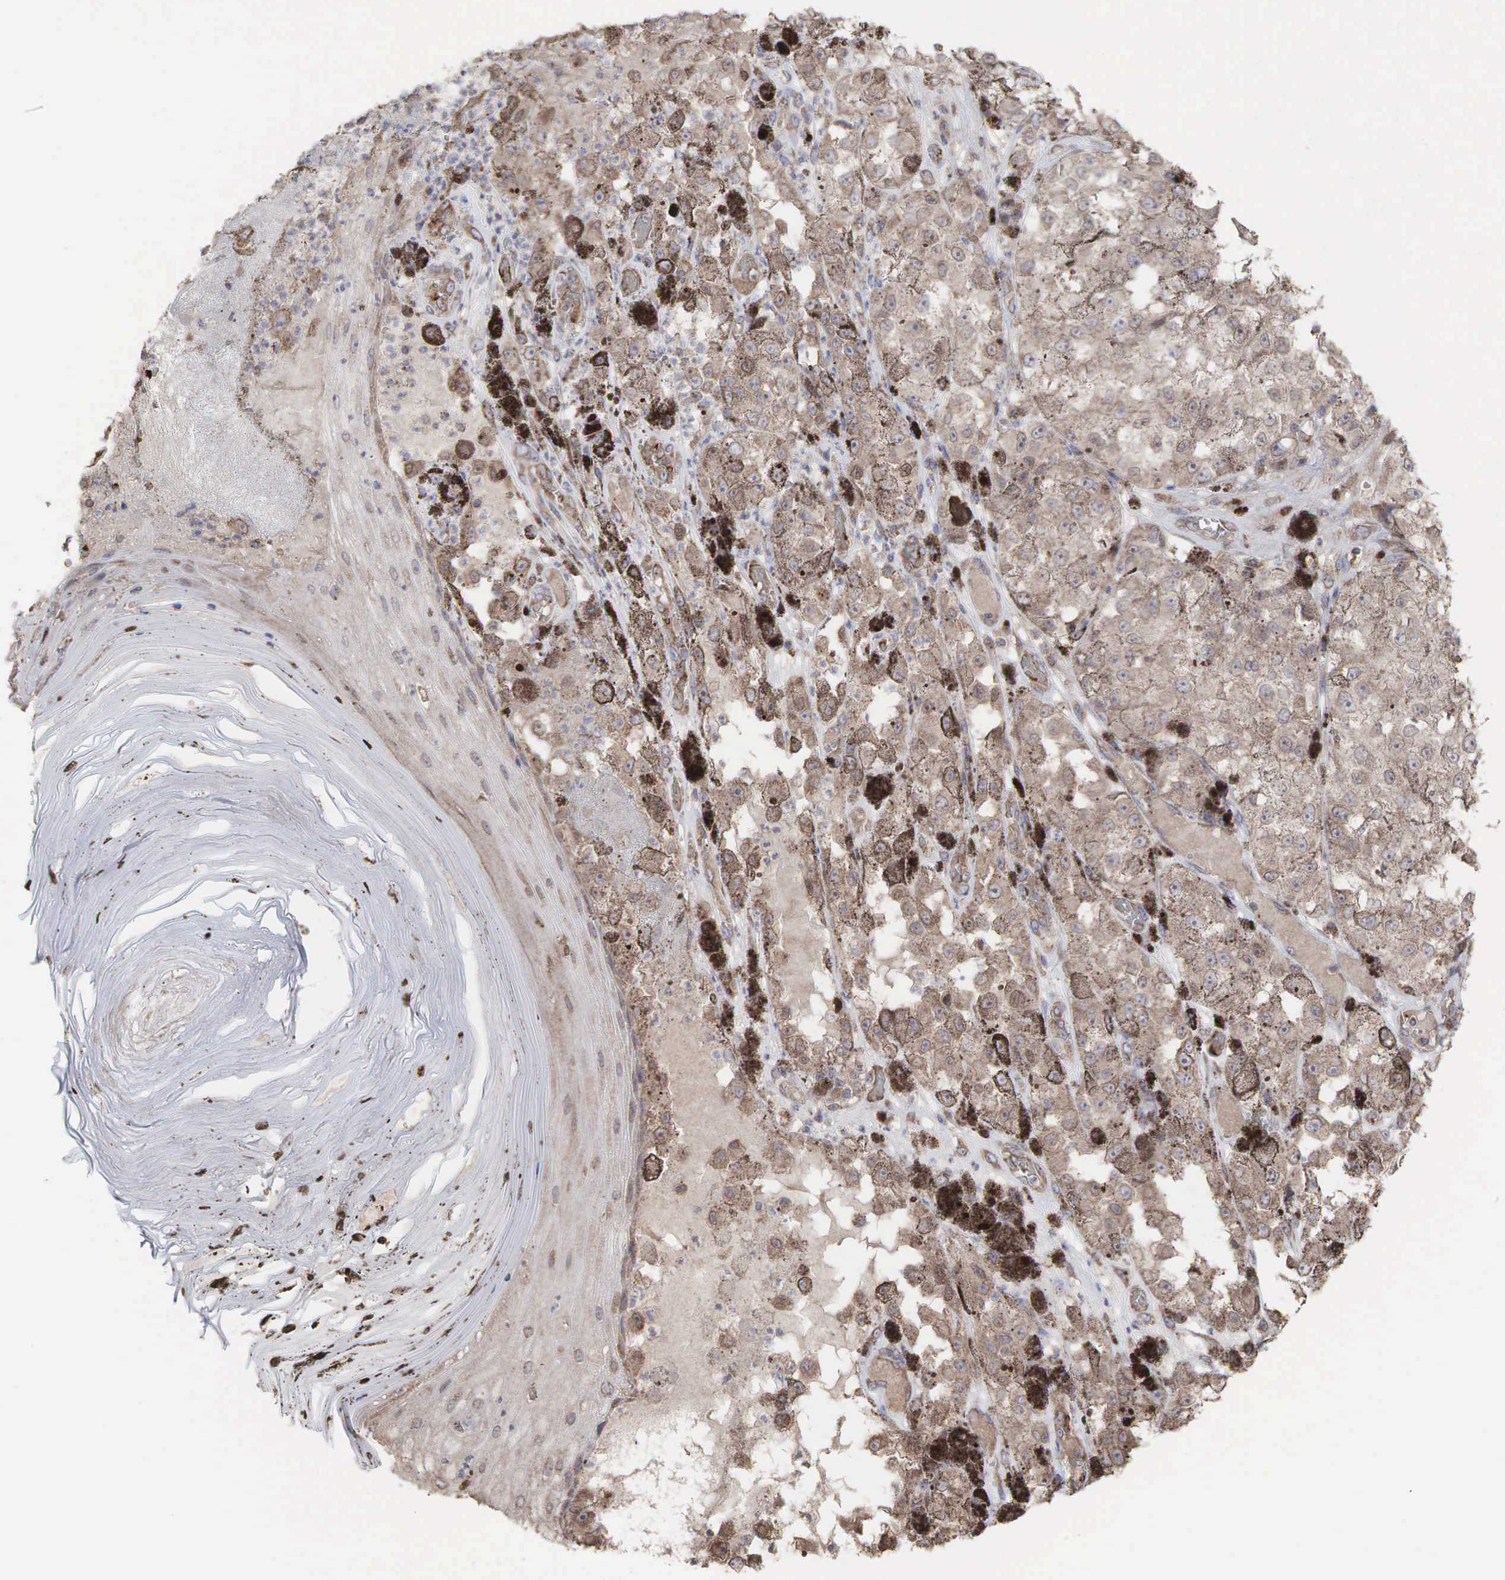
{"staining": {"intensity": "weak", "quantity": ">75%", "location": "cytoplasmic/membranous"}, "tissue": "melanoma", "cell_type": "Tumor cells", "image_type": "cancer", "snomed": [{"axis": "morphology", "description": "Malignant melanoma, NOS"}, {"axis": "topography", "description": "Skin"}], "caption": "Immunohistochemical staining of melanoma exhibits low levels of weak cytoplasmic/membranous expression in about >75% of tumor cells. Nuclei are stained in blue.", "gene": "PABPC5", "patient": {"sex": "male", "age": 67}}